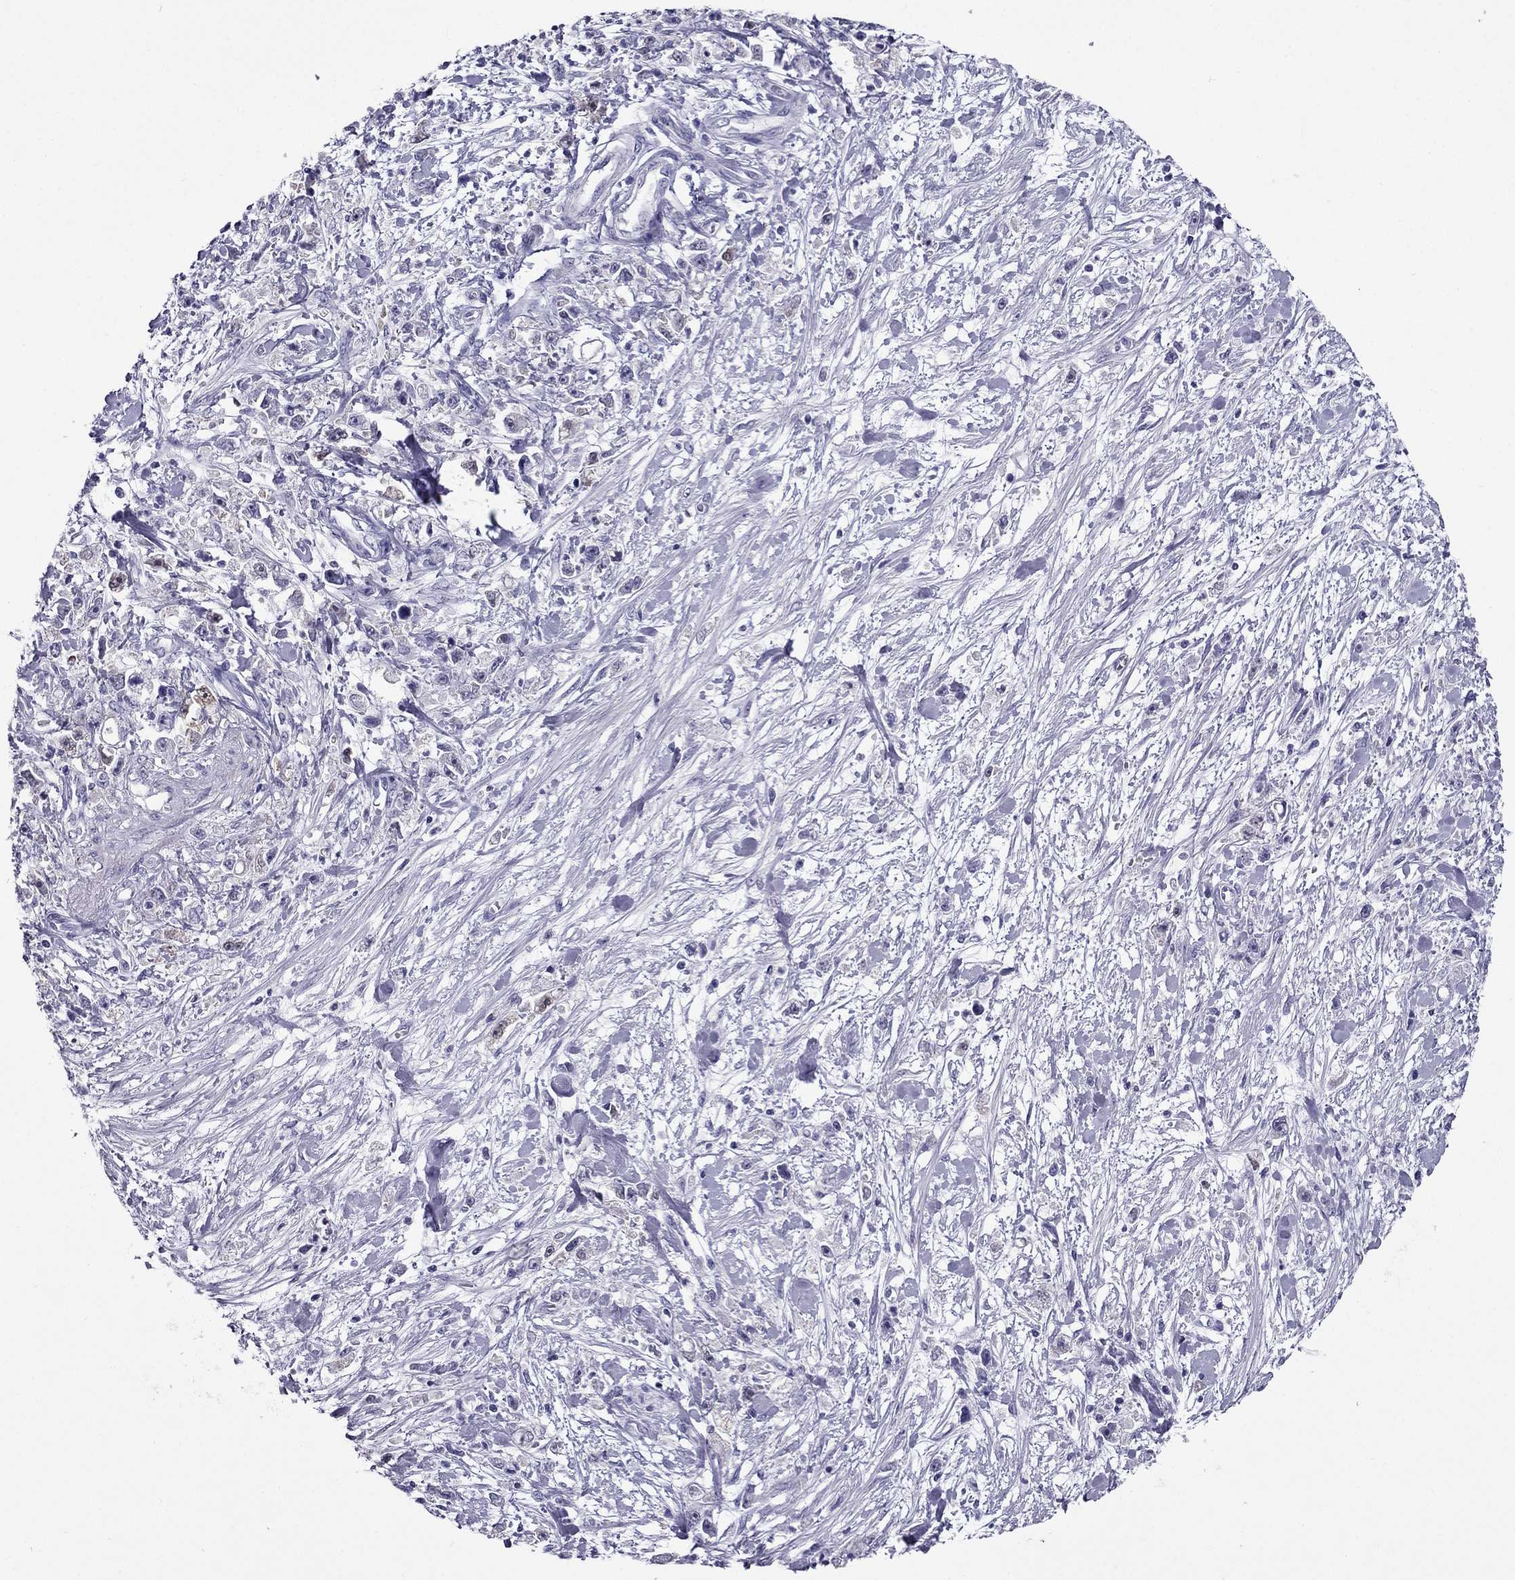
{"staining": {"intensity": "negative", "quantity": "none", "location": "none"}, "tissue": "stomach cancer", "cell_type": "Tumor cells", "image_type": "cancer", "snomed": [{"axis": "morphology", "description": "Adenocarcinoma, NOS"}, {"axis": "topography", "description": "Stomach"}], "caption": "A photomicrograph of human adenocarcinoma (stomach) is negative for staining in tumor cells.", "gene": "MYLK3", "patient": {"sex": "female", "age": 59}}